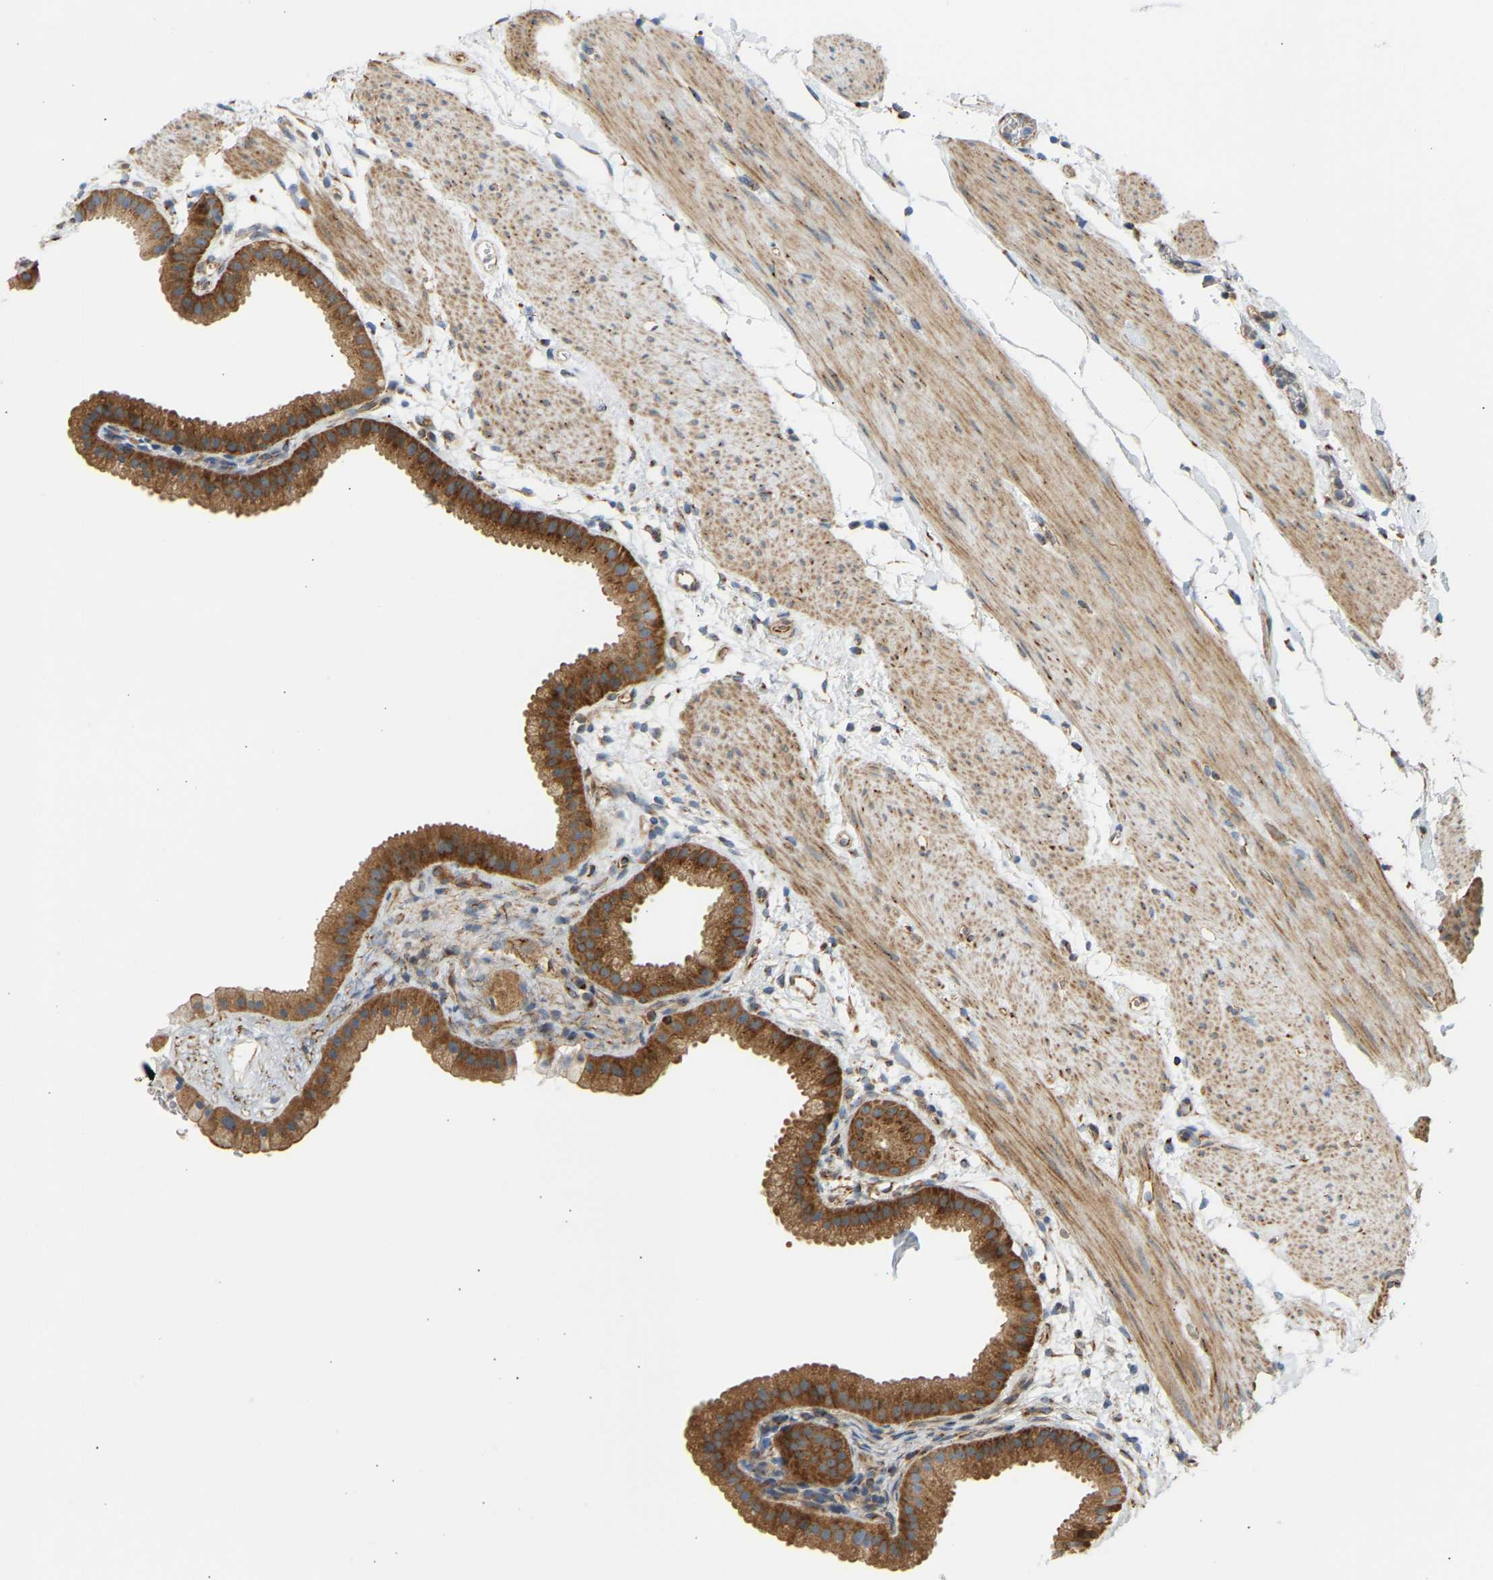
{"staining": {"intensity": "moderate", "quantity": ">75%", "location": "cytoplasmic/membranous"}, "tissue": "gallbladder", "cell_type": "Glandular cells", "image_type": "normal", "snomed": [{"axis": "morphology", "description": "Normal tissue, NOS"}, {"axis": "topography", "description": "Gallbladder"}], "caption": "Moderate cytoplasmic/membranous protein expression is seen in about >75% of glandular cells in gallbladder.", "gene": "YIPF2", "patient": {"sex": "female", "age": 64}}